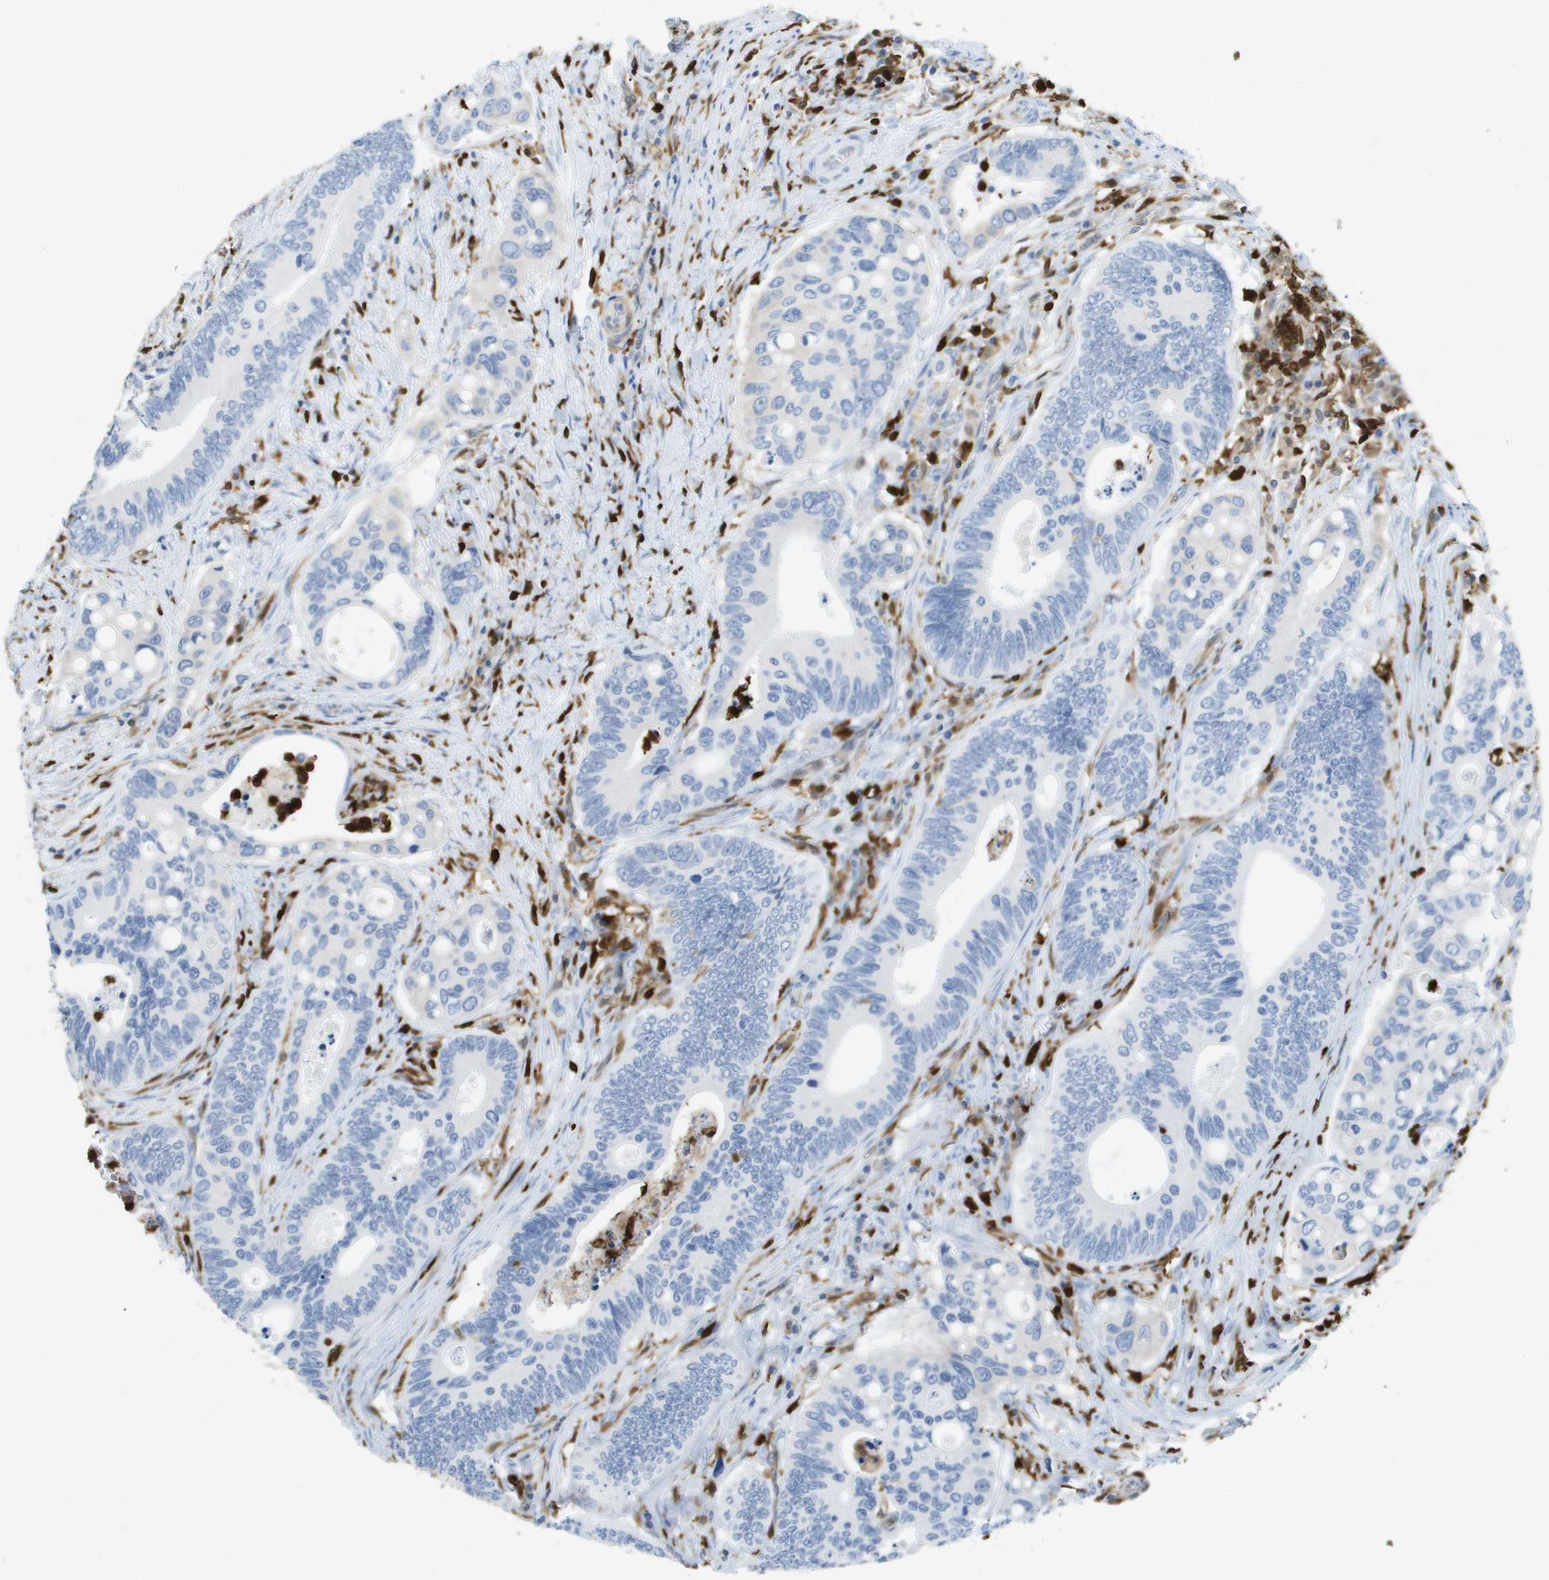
{"staining": {"intensity": "negative", "quantity": "none", "location": "none"}, "tissue": "colorectal cancer", "cell_type": "Tumor cells", "image_type": "cancer", "snomed": [{"axis": "morphology", "description": "Inflammation, NOS"}, {"axis": "morphology", "description": "Adenocarcinoma, NOS"}, {"axis": "topography", "description": "Colon"}], "caption": "Colorectal cancer (adenocarcinoma) was stained to show a protein in brown. There is no significant staining in tumor cells.", "gene": "DOCK5", "patient": {"sex": "male", "age": 72}}